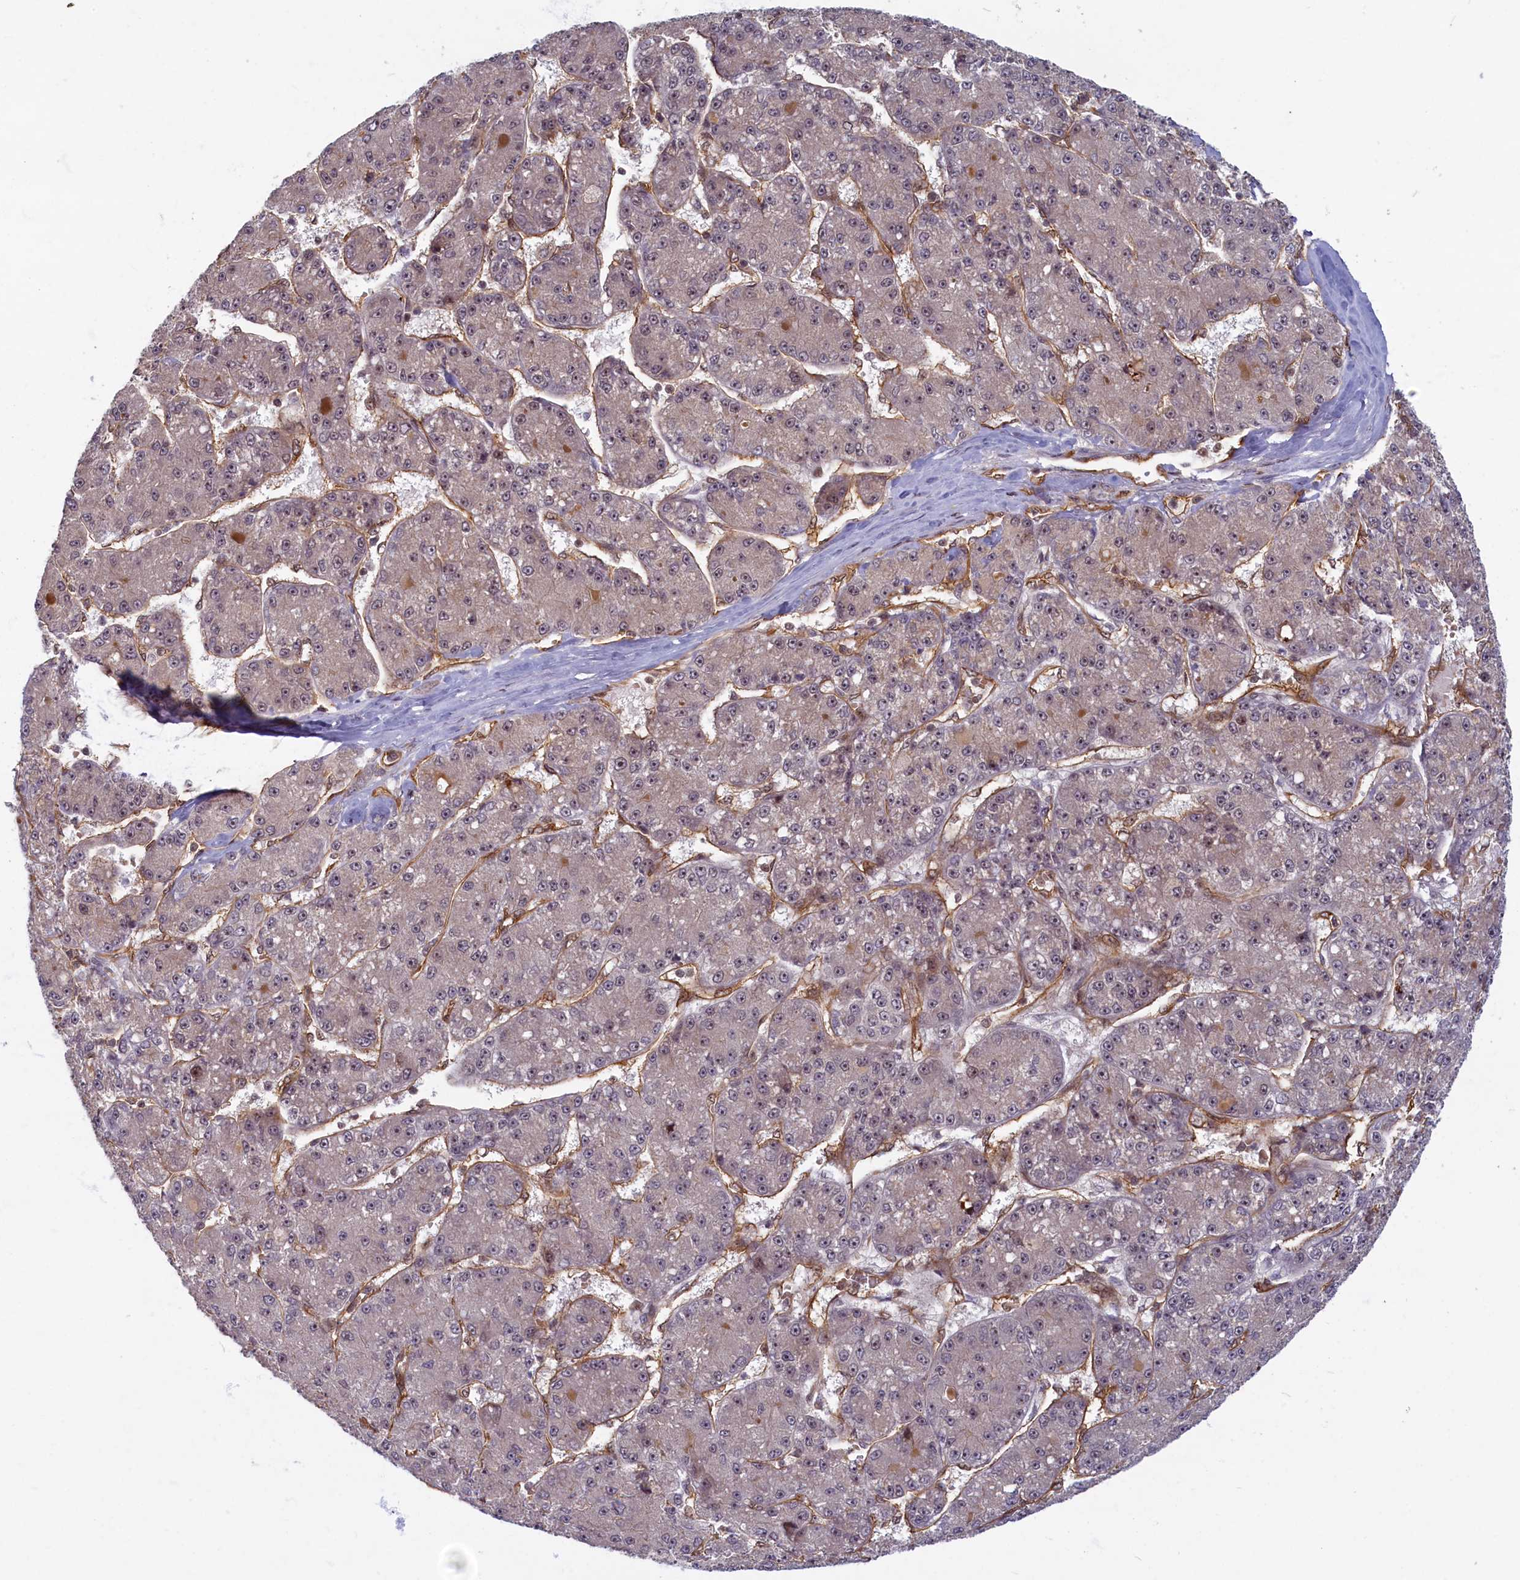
{"staining": {"intensity": "weak", "quantity": "<25%", "location": "nuclear"}, "tissue": "liver cancer", "cell_type": "Tumor cells", "image_type": "cancer", "snomed": [{"axis": "morphology", "description": "Carcinoma, Hepatocellular, NOS"}, {"axis": "topography", "description": "Liver"}], "caption": "The immunohistochemistry (IHC) photomicrograph has no significant positivity in tumor cells of hepatocellular carcinoma (liver) tissue.", "gene": "SNRK", "patient": {"sex": "male", "age": 67}}